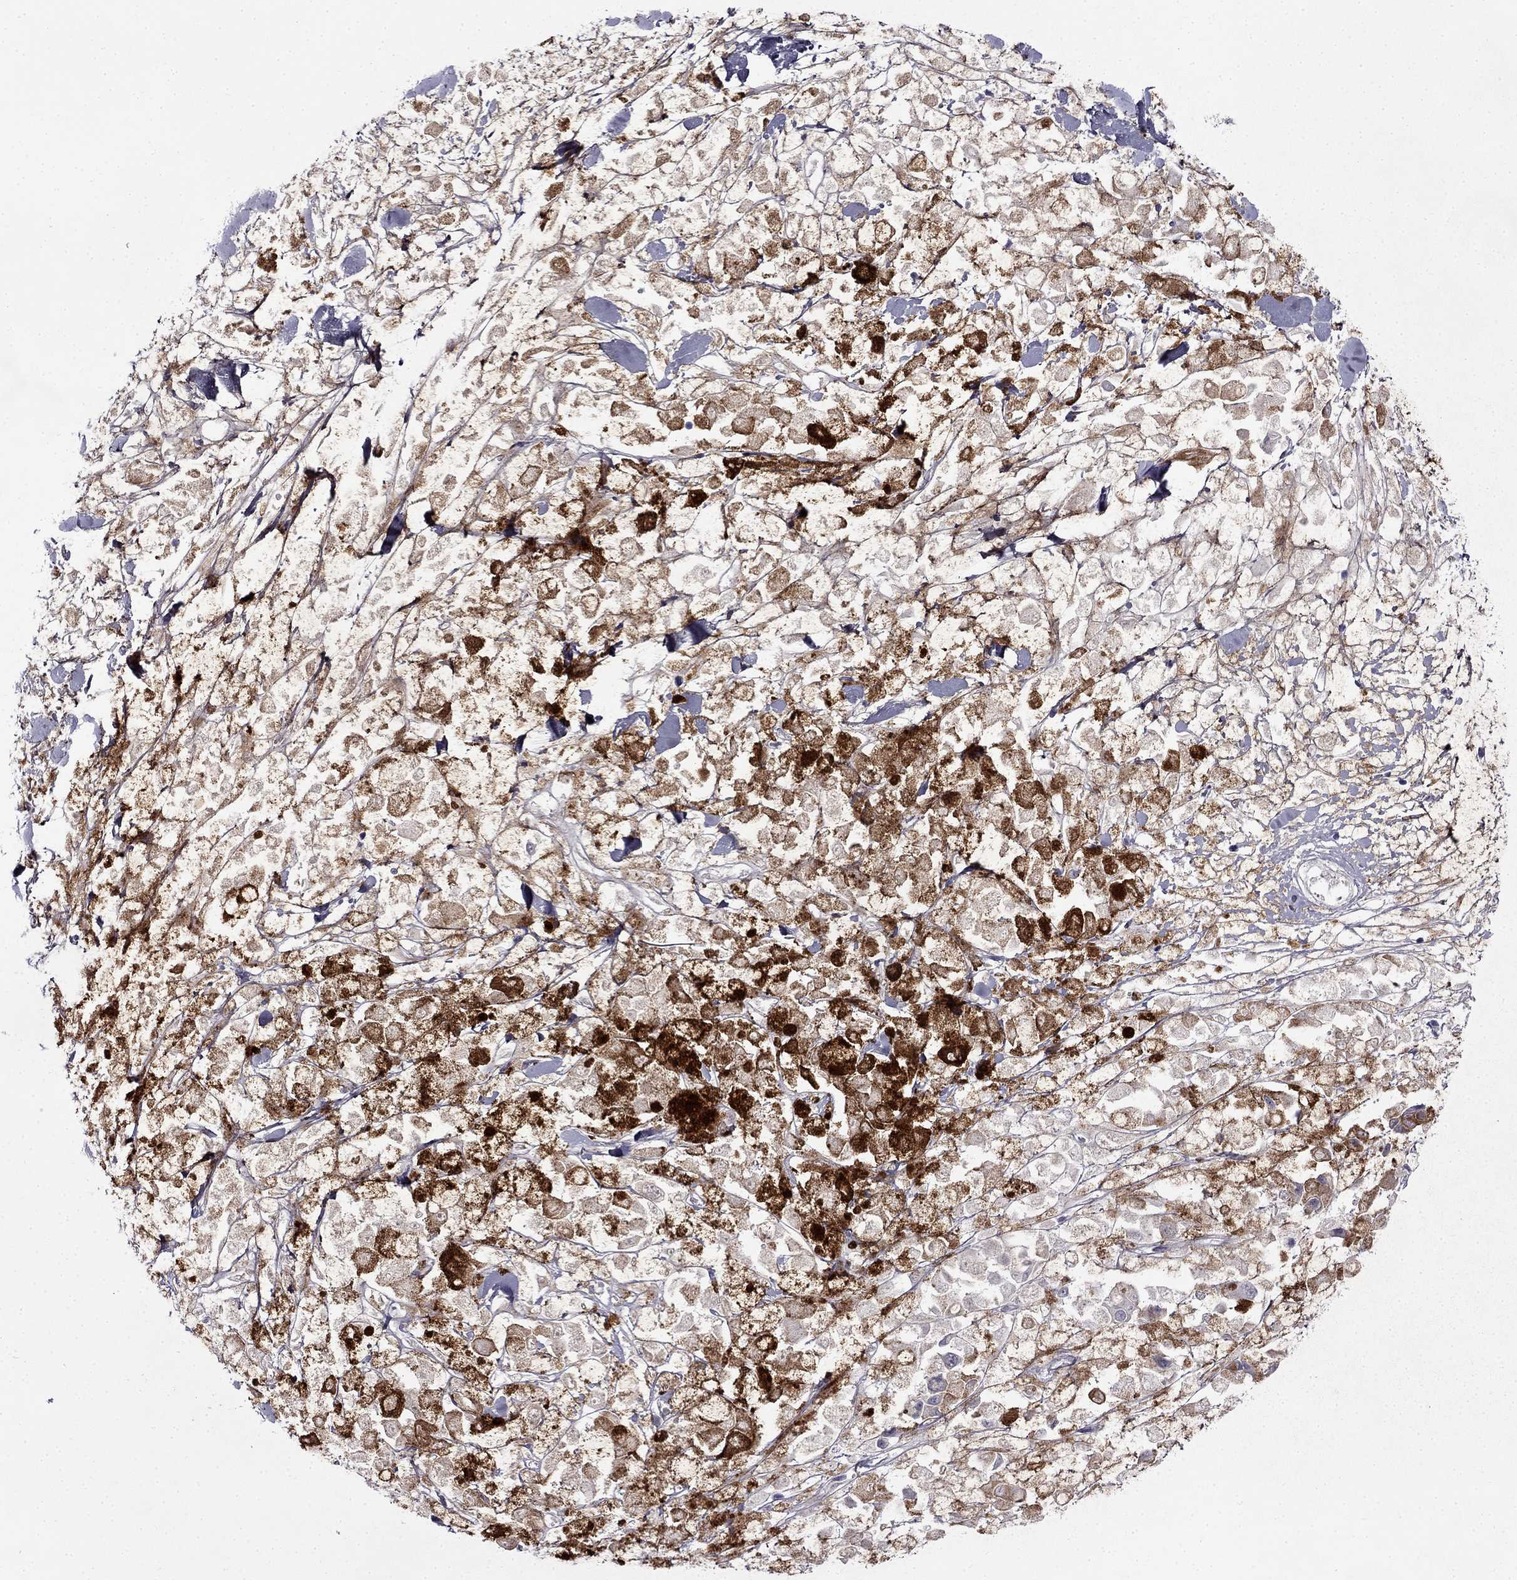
{"staining": {"intensity": "negative", "quantity": "none", "location": "none"}, "tissue": "melanoma", "cell_type": "Tumor cells", "image_type": "cancer", "snomed": [{"axis": "morphology", "description": "Malignant melanoma, NOS"}, {"axis": "topography", "description": "Skin"}], "caption": "High power microscopy photomicrograph of an immunohistochemistry (IHC) histopathology image of malignant melanoma, revealing no significant expression in tumor cells. (DAB immunohistochemistry (IHC) with hematoxylin counter stain).", "gene": "PI16", "patient": {"sex": "female", "age": 58}}